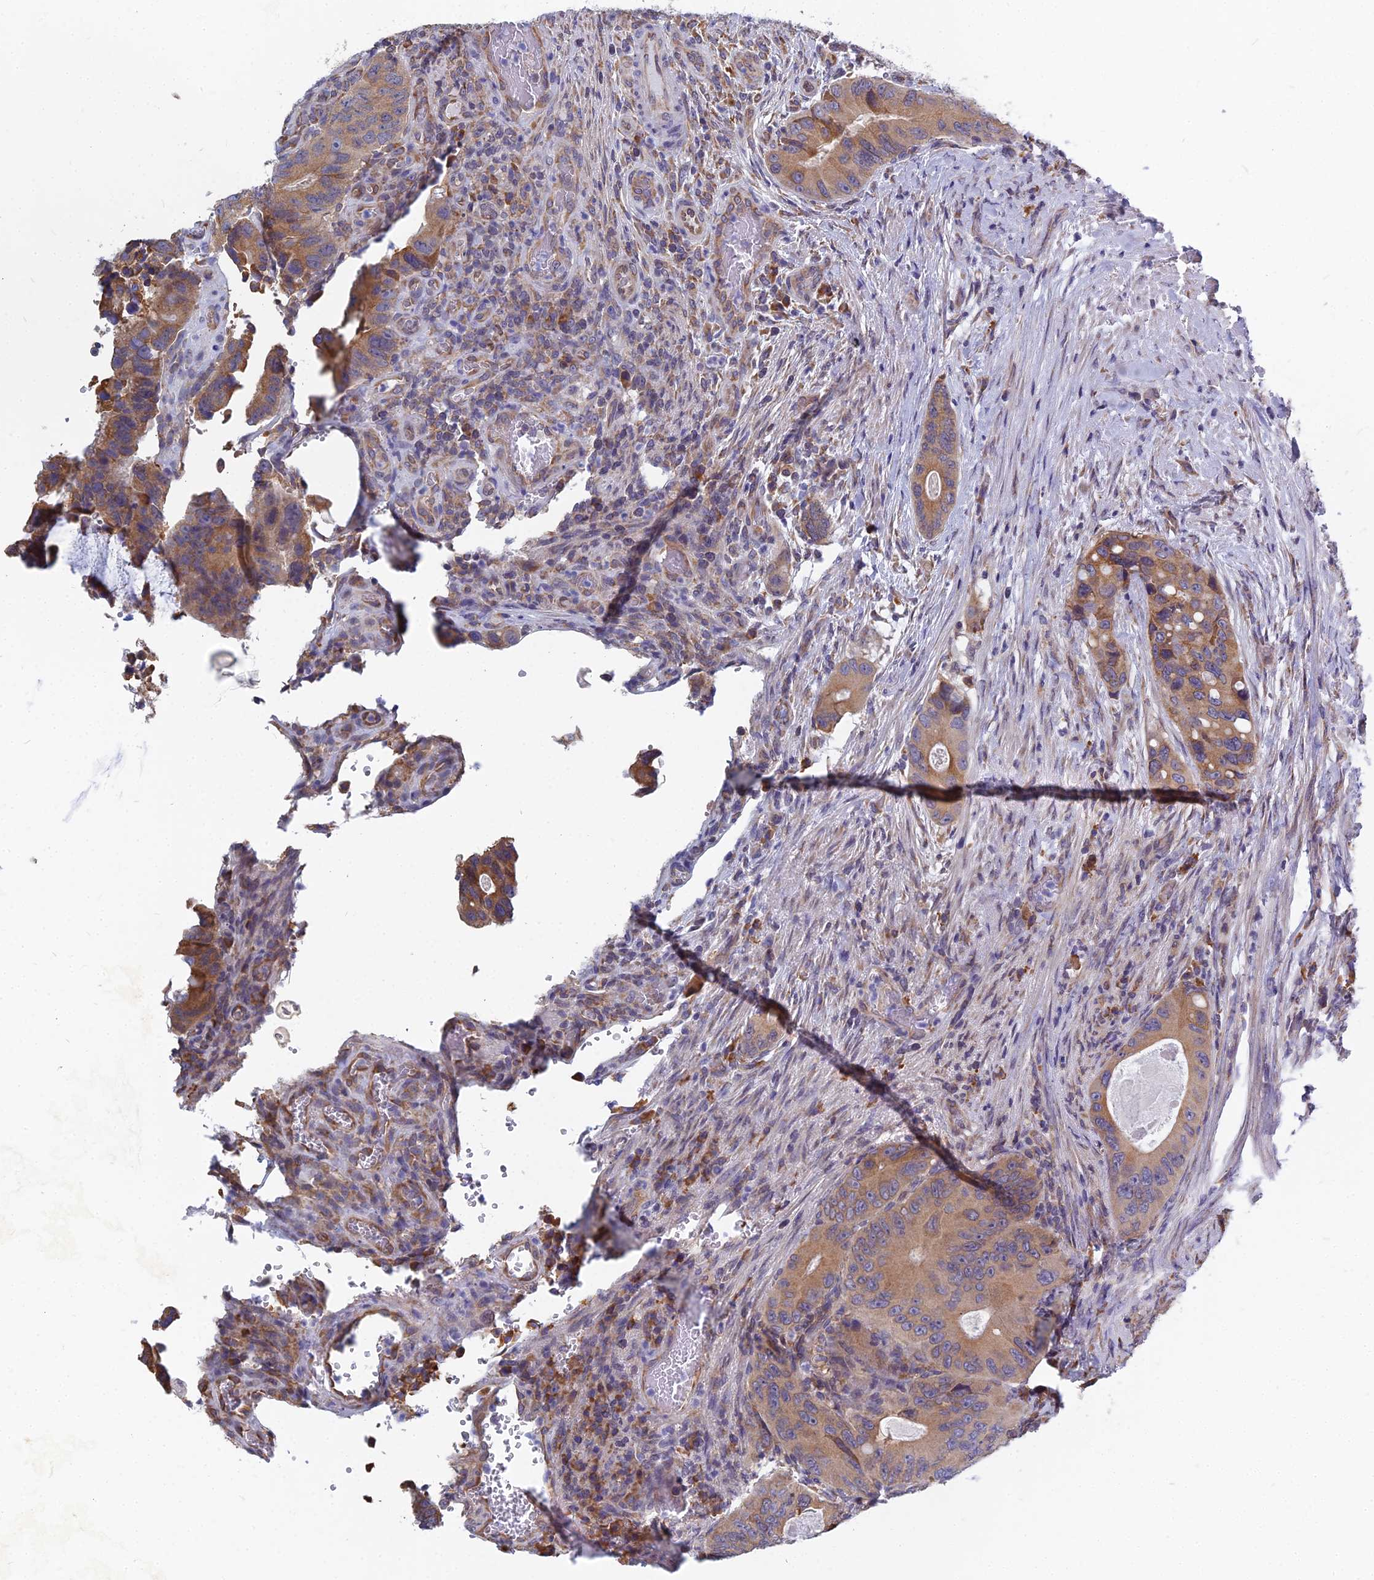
{"staining": {"intensity": "moderate", "quantity": ">75%", "location": "cytoplasmic/membranous"}, "tissue": "colorectal cancer", "cell_type": "Tumor cells", "image_type": "cancer", "snomed": [{"axis": "morphology", "description": "Adenocarcinoma, NOS"}, {"axis": "topography", "description": "Colon"}], "caption": "A brown stain shows moderate cytoplasmic/membranous expression of a protein in colorectal cancer tumor cells.", "gene": "KIAA1143", "patient": {"sex": "male", "age": 84}}